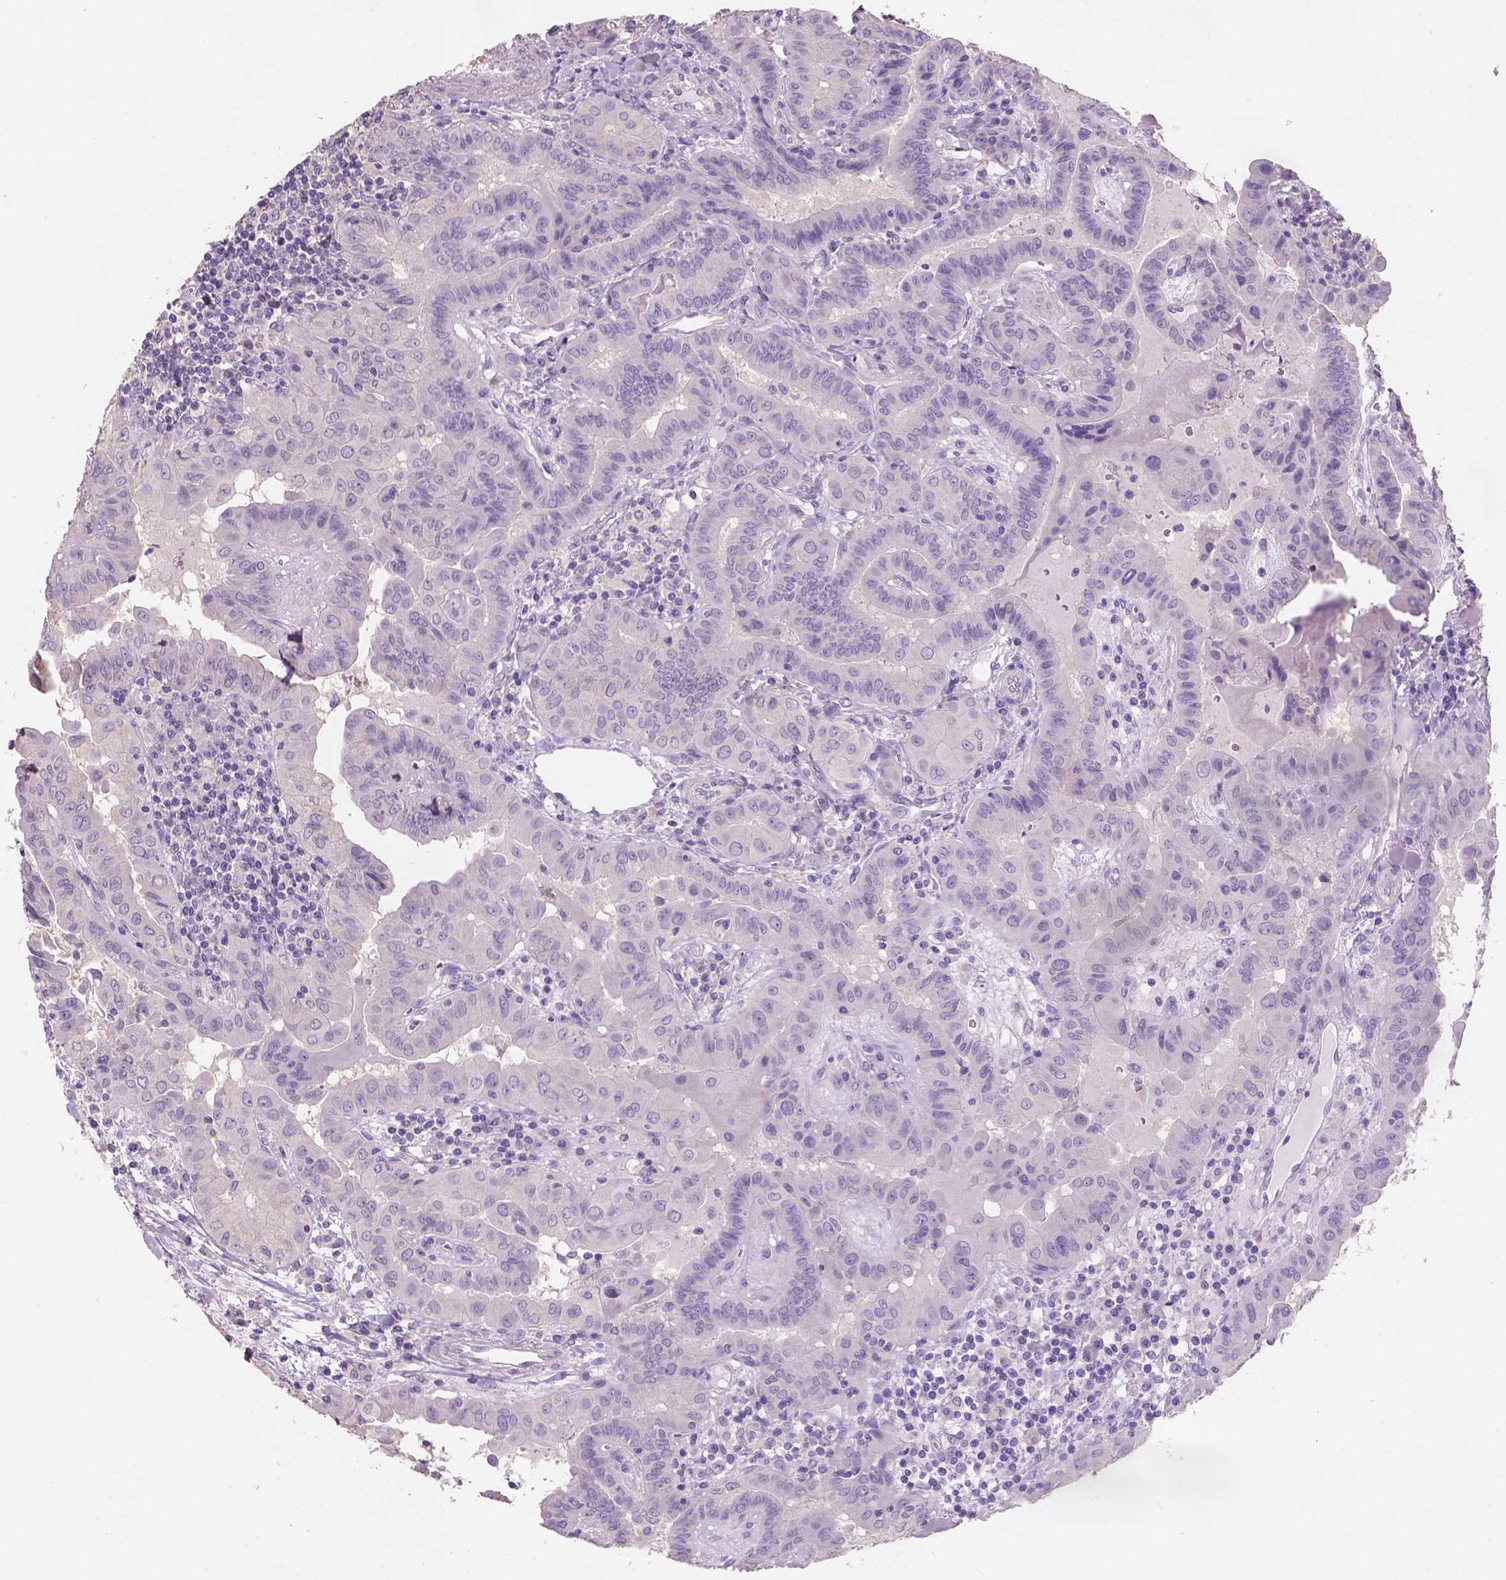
{"staining": {"intensity": "negative", "quantity": "none", "location": "none"}, "tissue": "thyroid cancer", "cell_type": "Tumor cells", "image_type": "cancer", "snomed": [{"axis": "morphology", "description": "Papillary adenocarcinoma, NOS"}, {"axis": "topography", "description": "Thyroid gland"}], "caption": "The photomicrograph demonstrates no significant positivity in tumor cells of thyroid cancer.", "gene": "SBSN", "patient": {"sex": "female", "age": 37}}